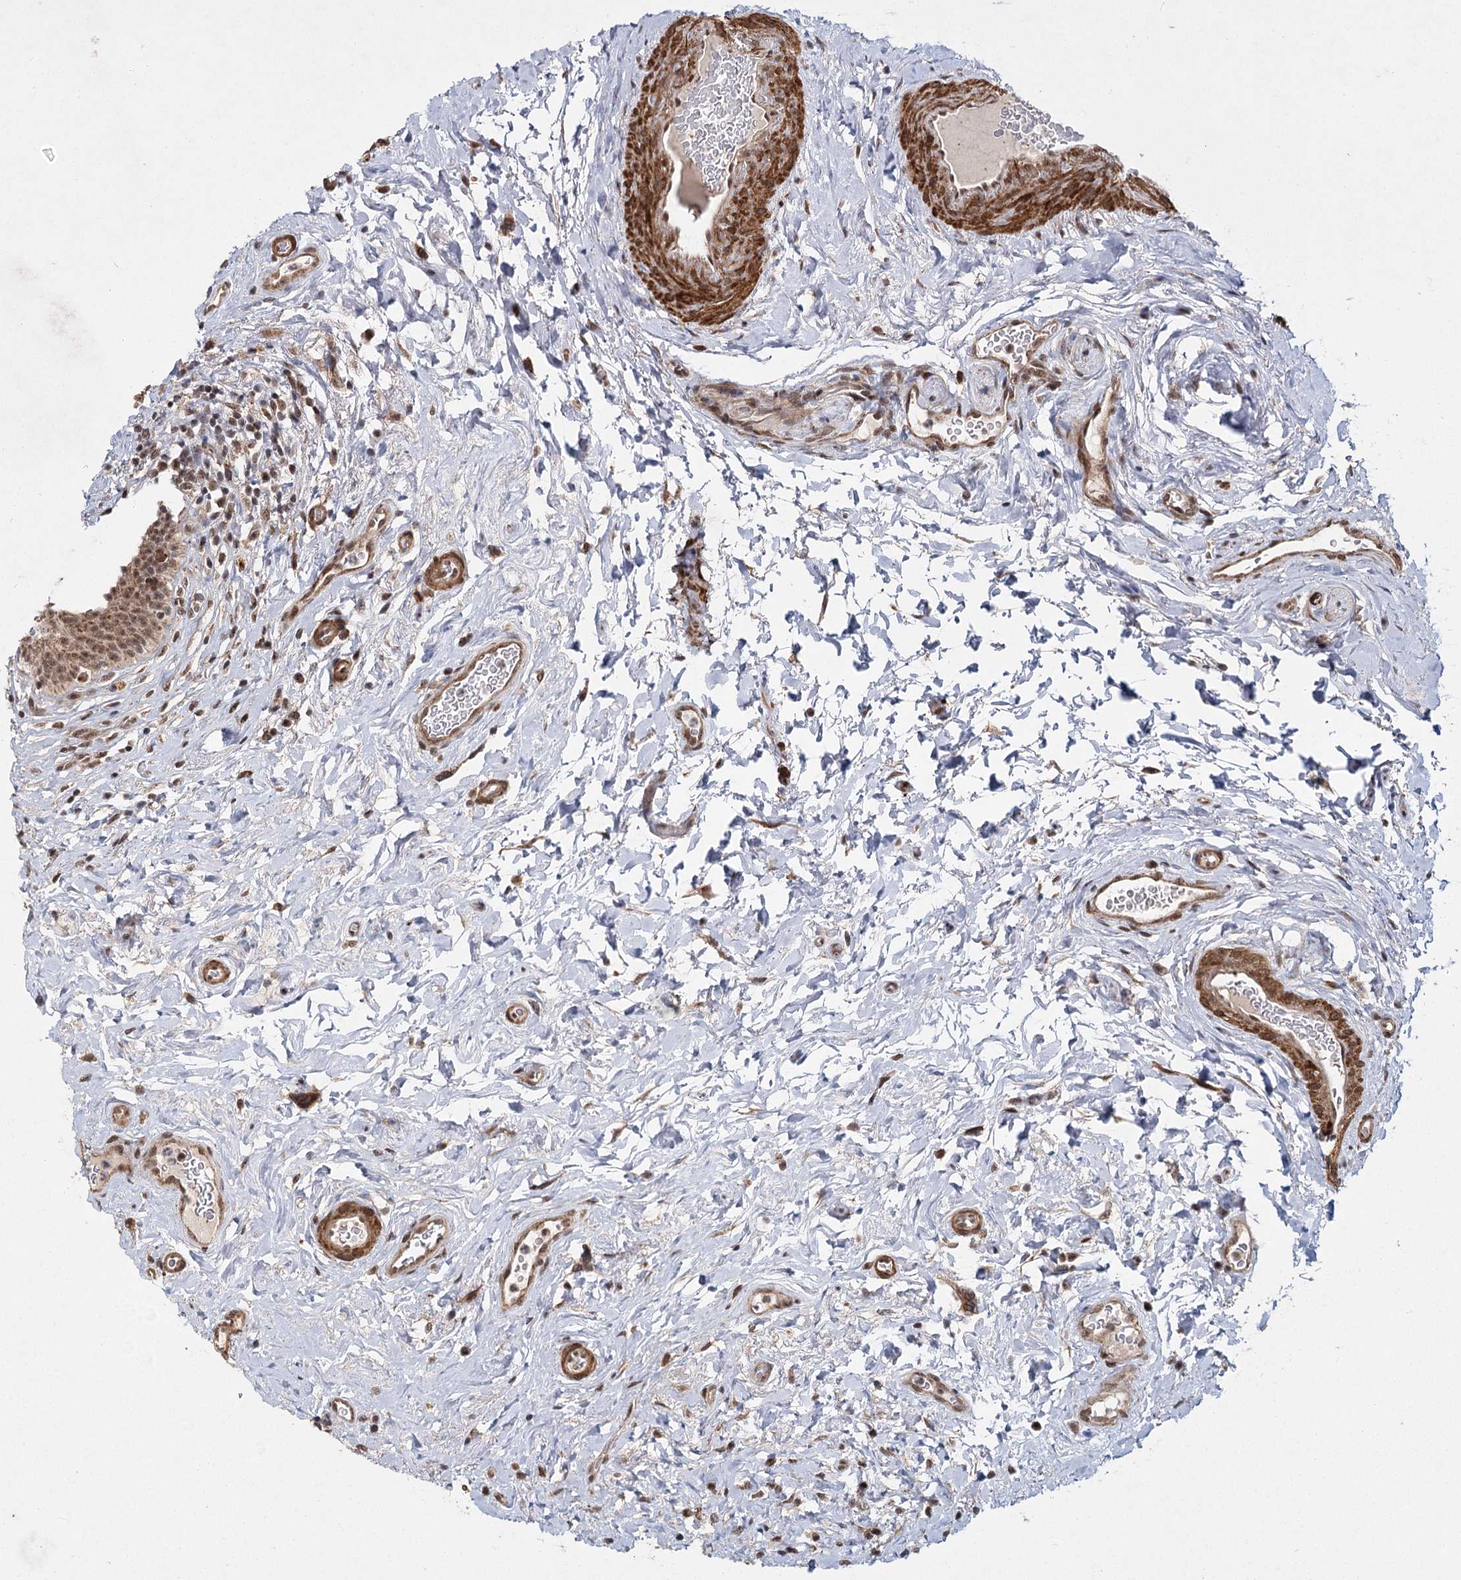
{"staining": {"intensity": "moderate", "quantity": ">75%", "location": "nuclear"}, "tissue": "urinary bladder", "cell_type": "Urothelial cells", "image_type": "normal", "snomed": [{"axis": "morphology", "description": "Normal tissue, NOS"}, {"axis": "topography", "description": "Urinary bladder"}], "caption": "Protein staining reveals moderate nuclear positivity in about >75% of urothelial cells in benign urinary bladder.", "gene": "ZCCHC24", "patient": {"sex": "male", "age": 83}}